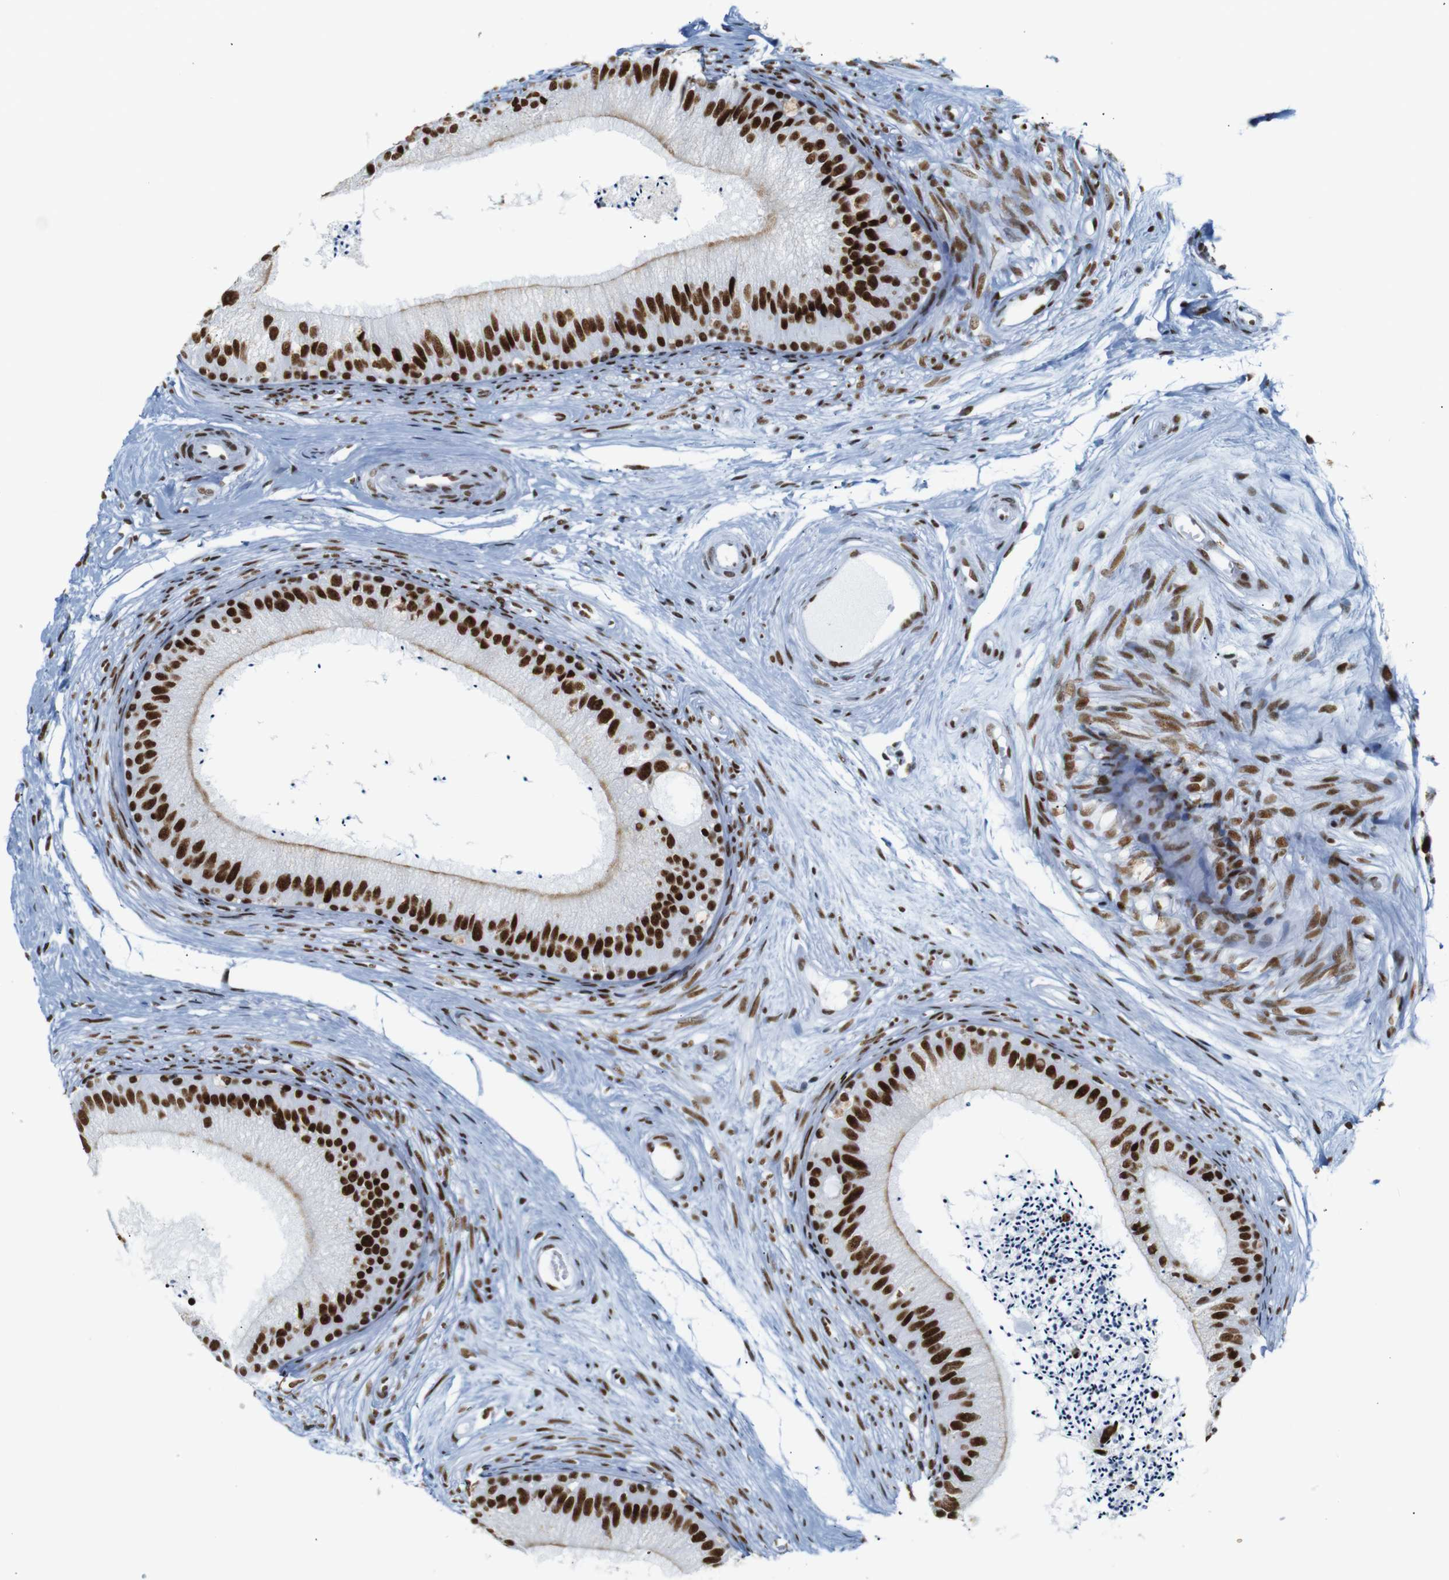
{"staining": {"intensity": "strong", "quantity": ">75%", "location": "cytoplasmic/membranous,nuclear"}, "tissue": "epididymis", "cell_type": "Glandular cells", "image_type": "normal", "snomed": [{"axis": "morphology", "description": "Normal tissue, NOS"}, {"axis": "topography", "description": "Epididymis"}], "caption": "About >75% of glandular cells in unremarkable epididymis display strong cytoplasmic/membranous,nuclear protein positivity as visualized by brown immunohistochemical staining.", "gene": "TRA2B", "patient": {"sex": "male", "age": 56}}